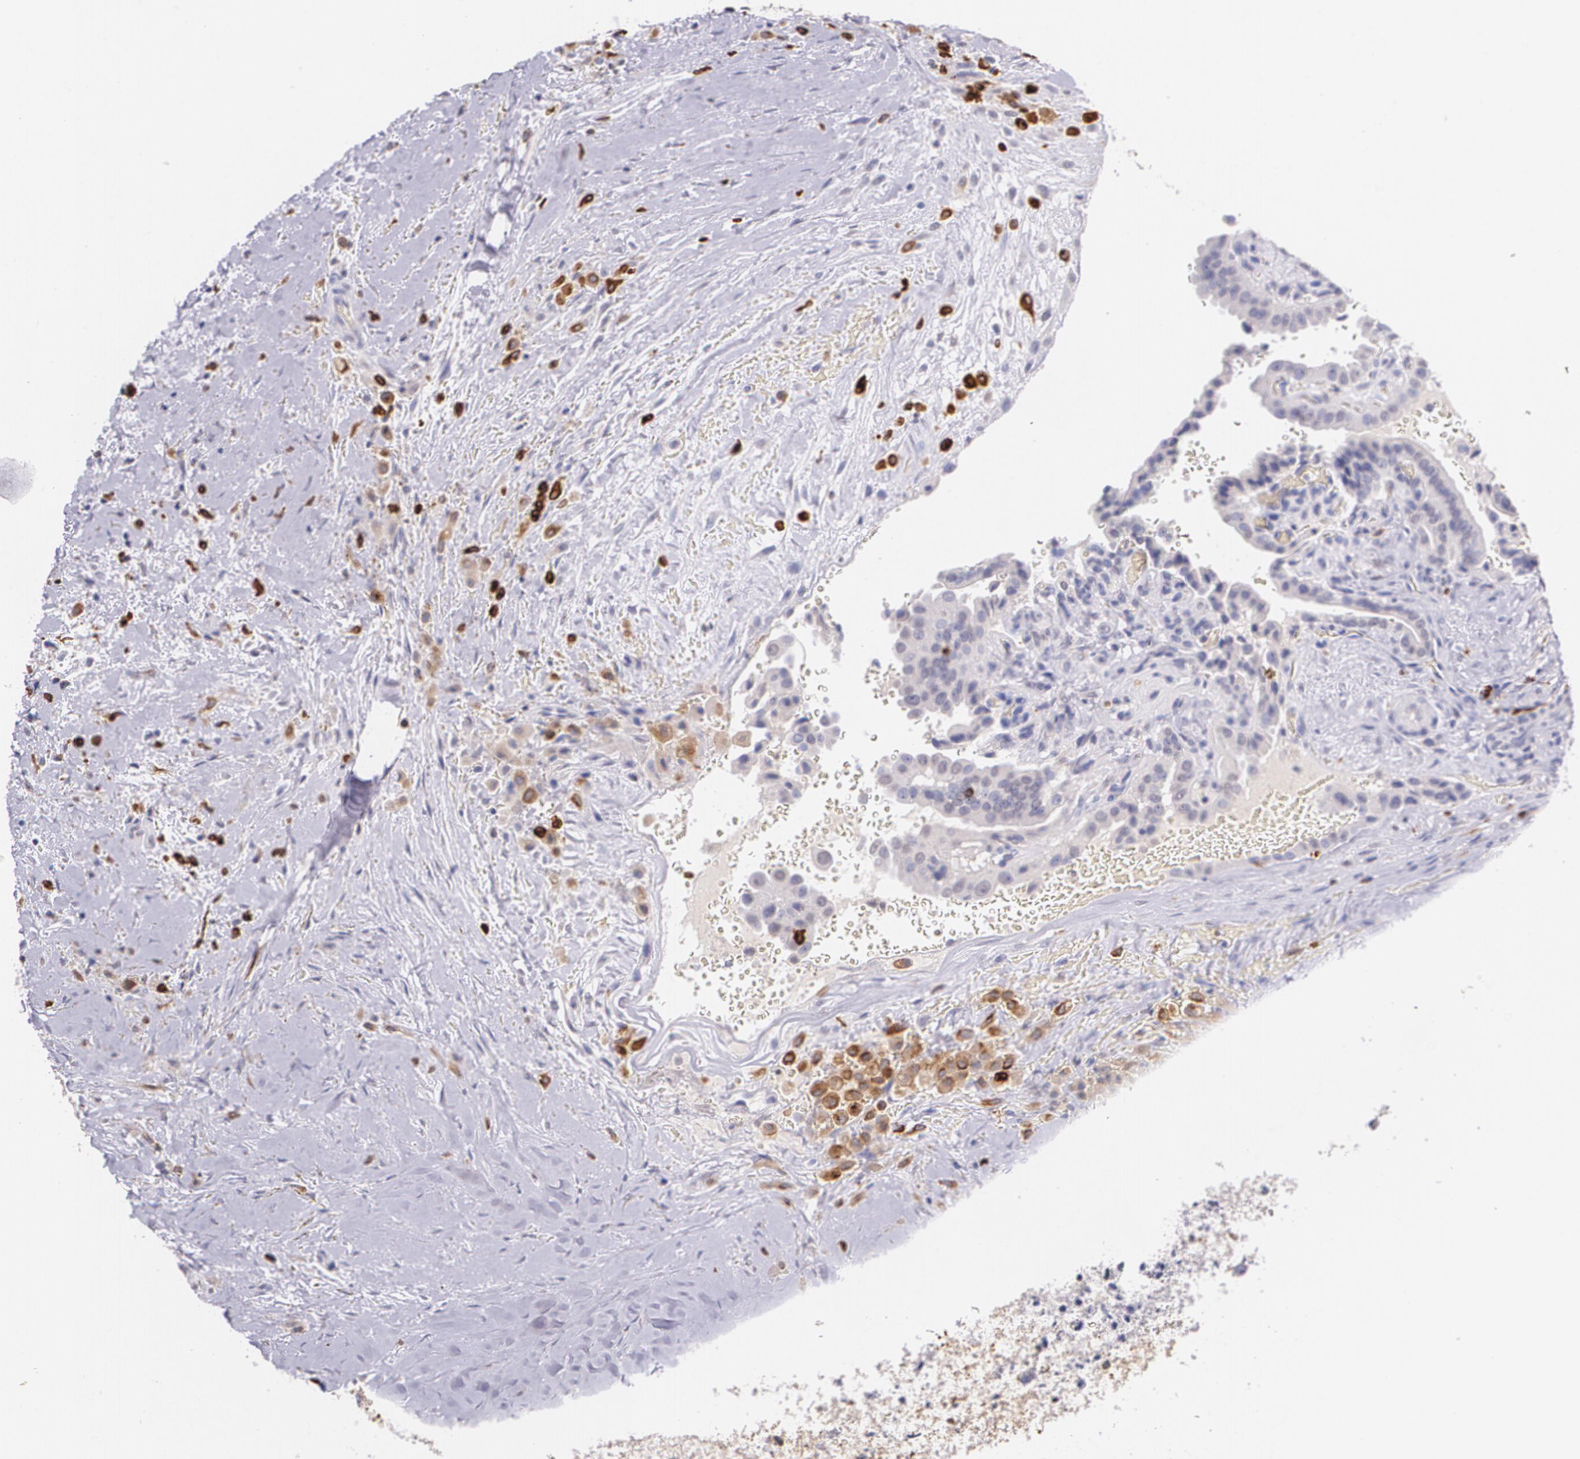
{"staining": {"intensity": "negative", "quantity": "none", "location": "none"}, "tissue": "thyroid cancer", "cell_type": "Tumor cells", "image_type": "cancer", "snomed": [{"axis": "morphology", "description": "Papillary adenocarcinoma, NOS"}, {"axis": "topography", "description": "Thyroid gland"}], "caption": "The immunohistochemistry (IHC) photomicrograph has no significant staining in tumor cells of thyroid cancer tissue.", "gene": "RTN1", "patient": {"sex": "male", "age": 87}}